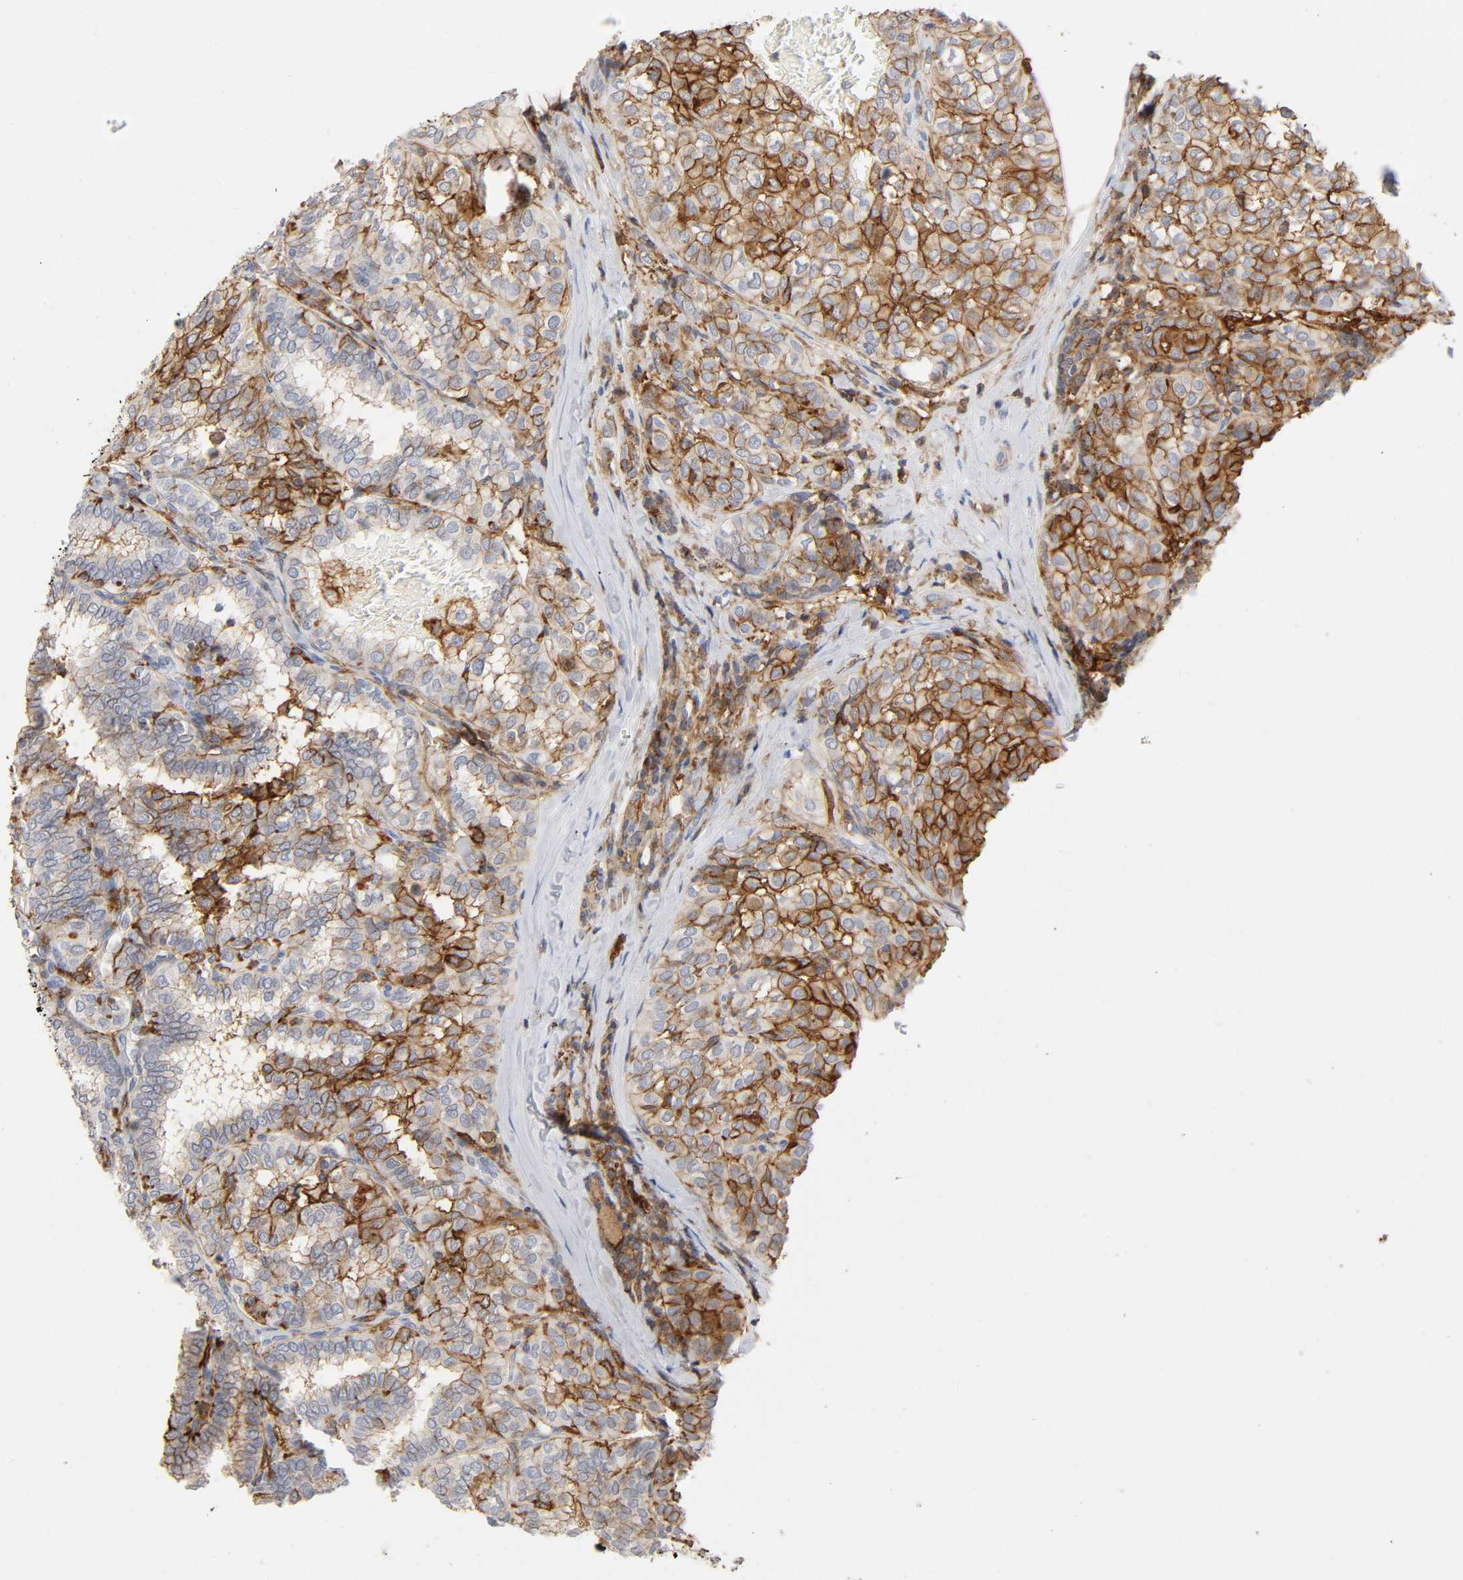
{"staining": {"intensity": "moderate", "quantity": "25%-75%", "location": "cytoplasmic/membranous"}, "tissue": "thyroid cancer", "cell_type": "Tumor cells", "image_type": "cancer", "snomed": [{"axis": "morphology", "description": "Papillary adenocarcinoma, NOS"}, {"axis": "topography", "description": "Thyroid gland"}], "caption": "Immunohistochemical staining of human thyroid cancer (papillary adenocarcinoma) shows medium levels of moderate cytoplasmic/membranous expression in approximately 25%-75% of tumor cells. (Stains: DAB (3,3'-diaminobenzidine) in brown, nuclei in blue, Microscopy: brightfield microscopy at high magnification).", "gene": "LYN", "patient": {"sex": "female", "age": 30}}